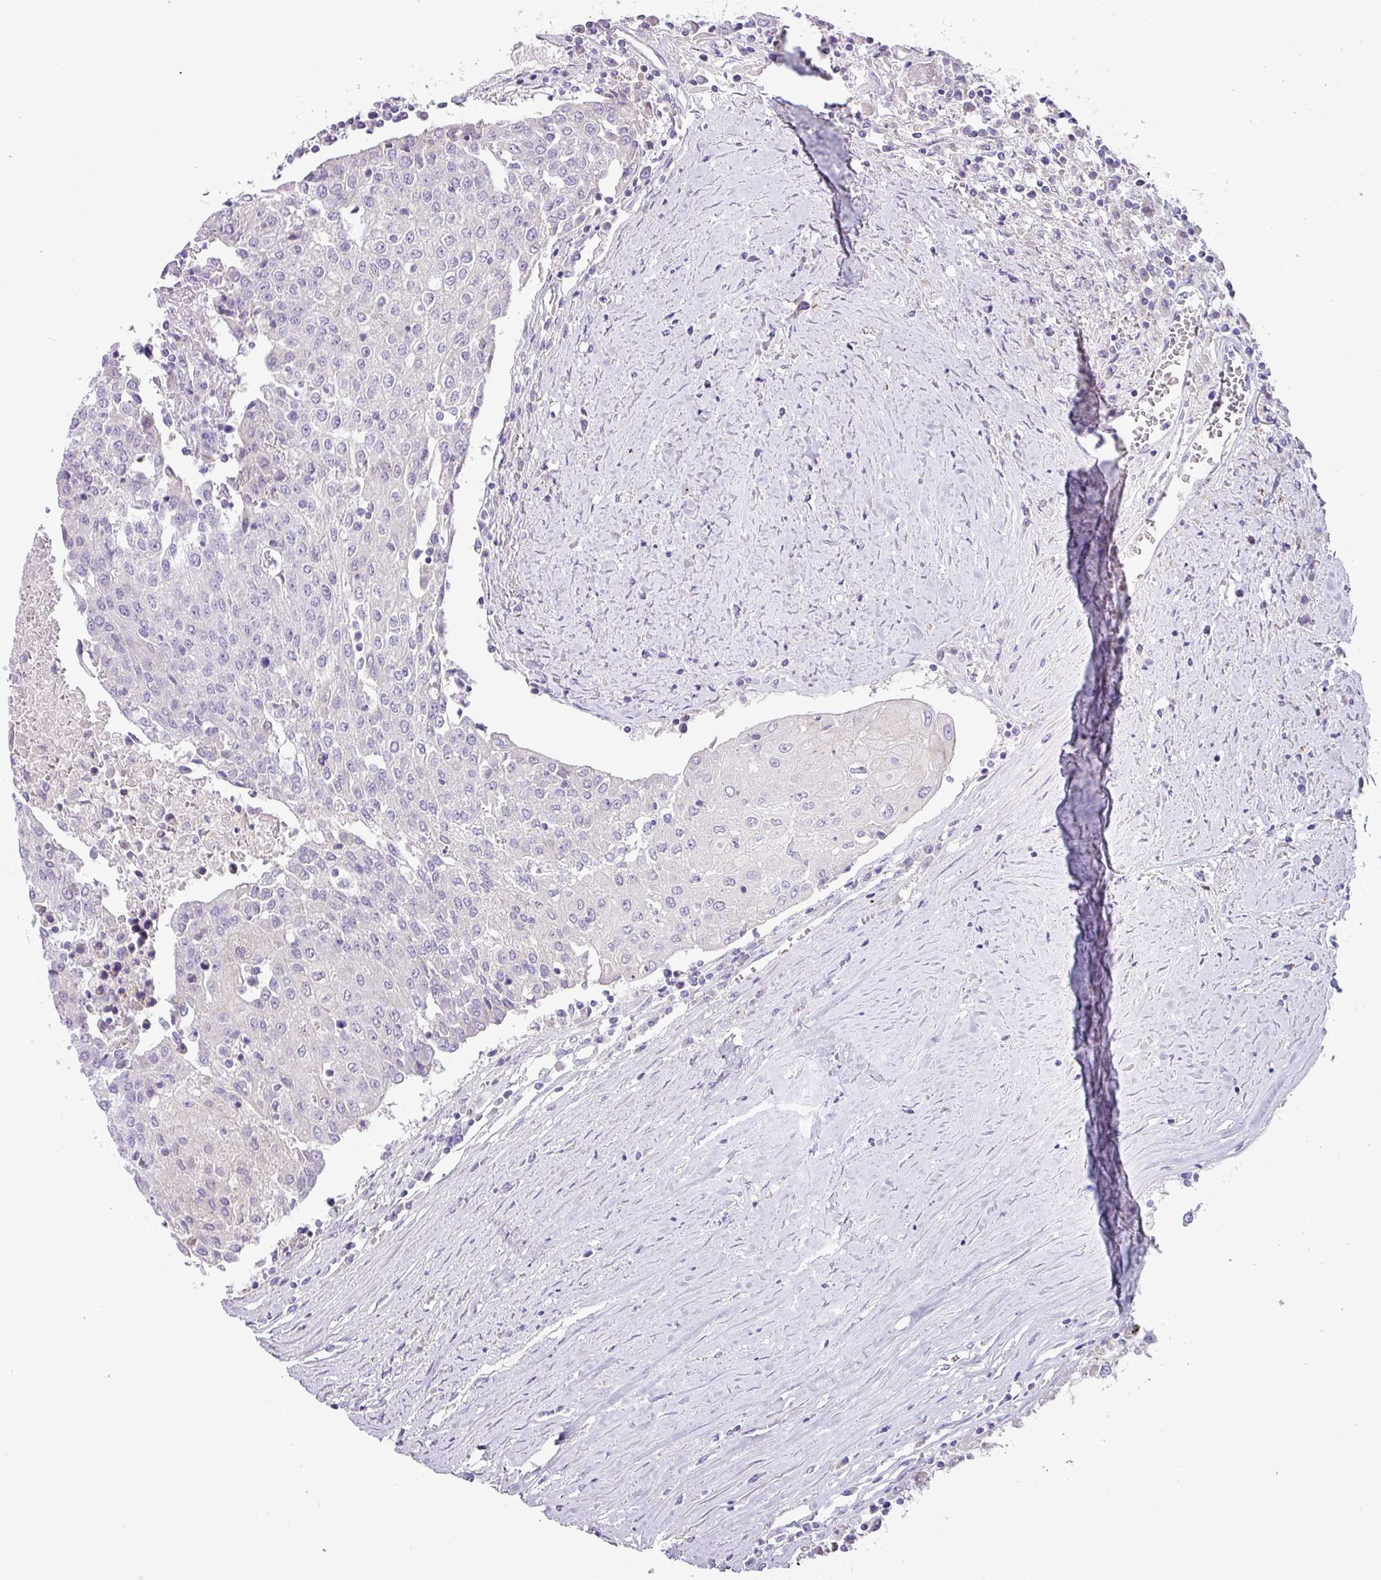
{"staining": {"intensity": "negative", "quantity": "none", "location": "none"}, "tissue": "urothelial cancer", "cell_type": "Tumor cells", "image_type": "cancer", "snomed": [{"axis": "morphology", "description": "Urothelial carcinoma, High grade"}, {"axis": "topography", "description": "Urinary bladder"}], "caption": "An image of human urothelial carcinoma (high-grade) is negative for staining in tumor cells.", "gene": "RGS16", "patient": {"sex": "female", "age": 85}}